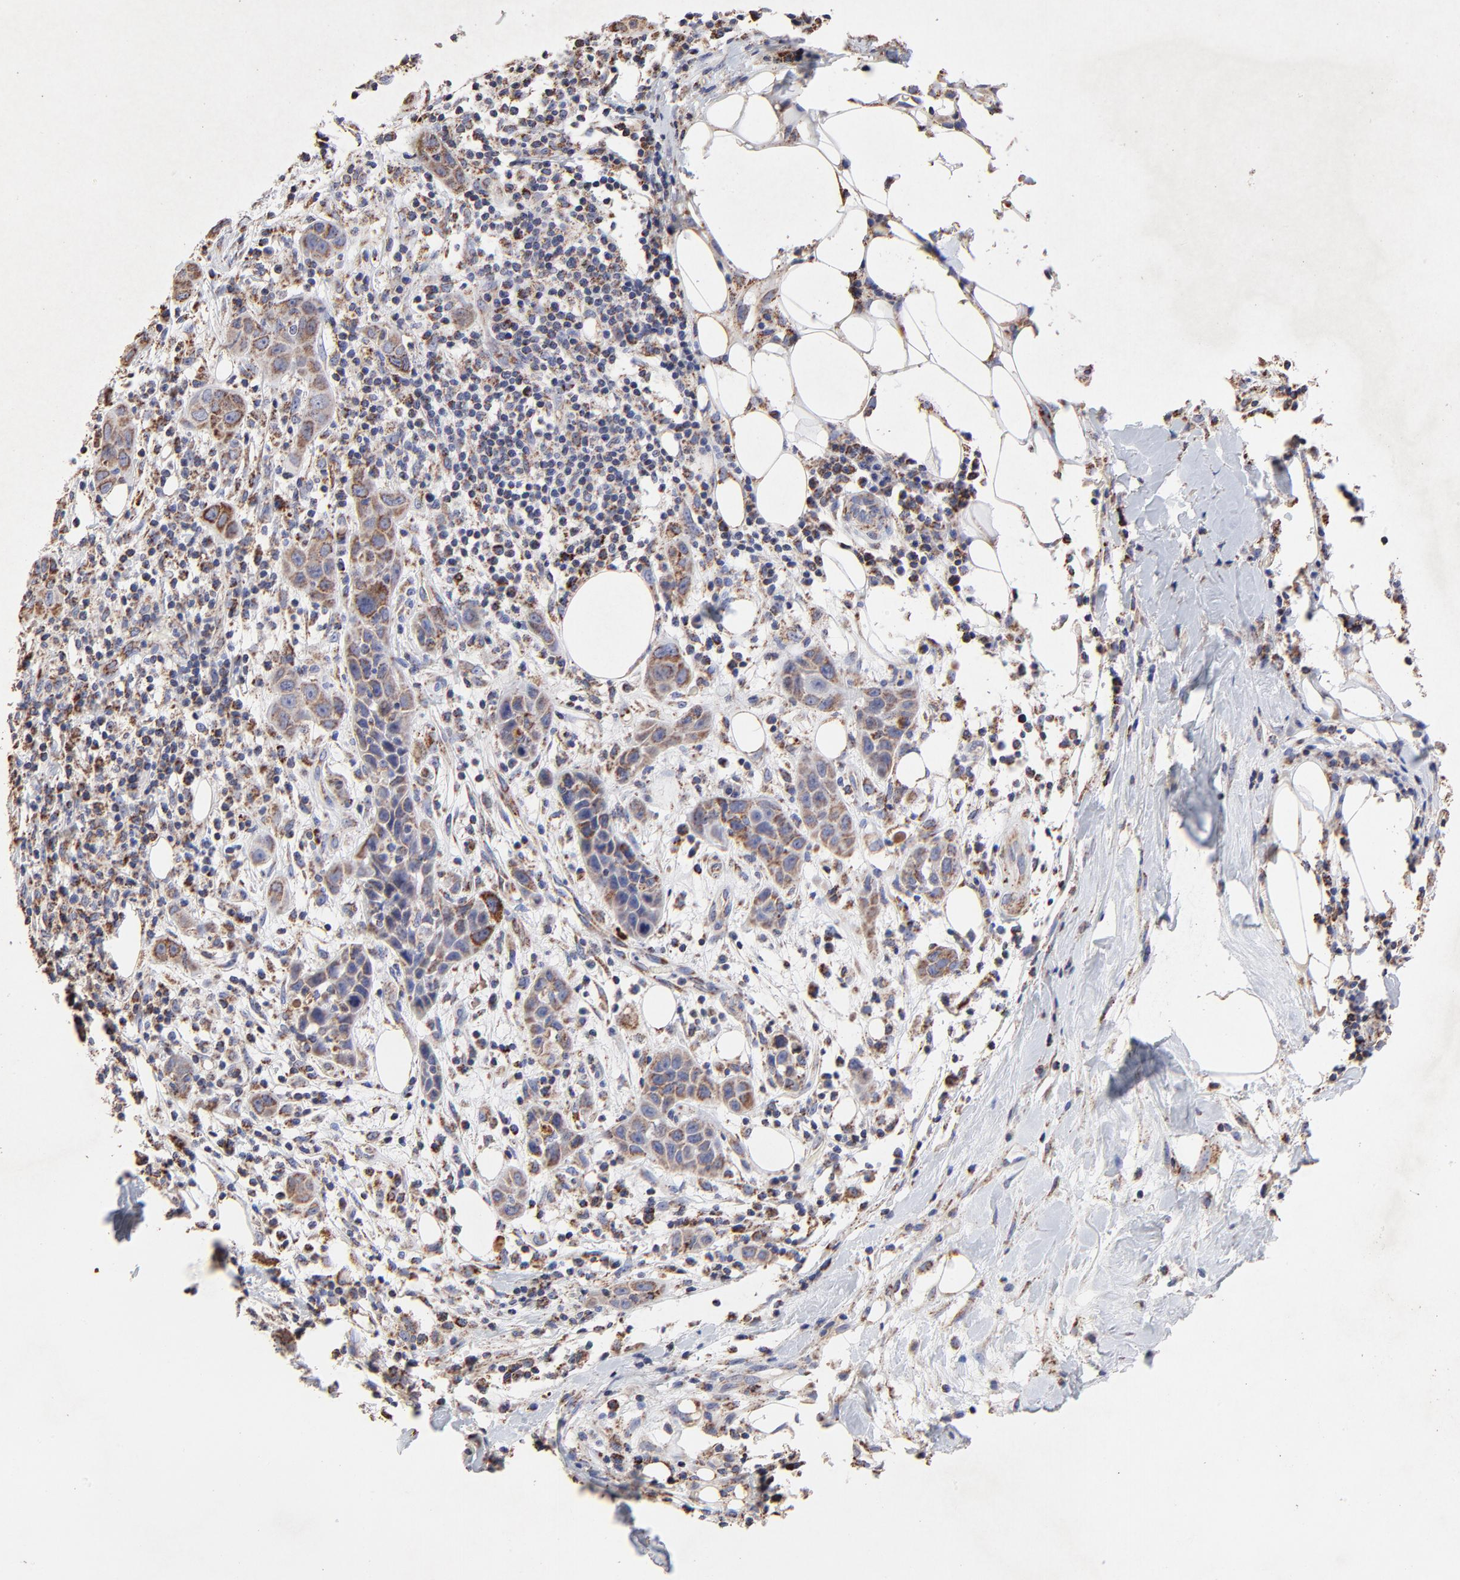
{"staining": {"intensity": "moderate", "quantity": ">75%", "location": "cytoplasmic/membranous"}, "tissue": "skin cancer", "cell_type": "Tumor cells", "image_type": "cancer", "snomed": [{"axis": "morphology", "description": "Squamous cell carcinoma, NOS"}, {"axis": "topography", "description": "Skin"}], "caption": "An image showing moderate cytoplasmic/membranous positivity in about >75% of tumor cells in skin squamous cell carcinoma, as visualized by brown immunohistochemical staining.", "gene": "SSBP1", "patient": {"sex": "male", "age": 84}}